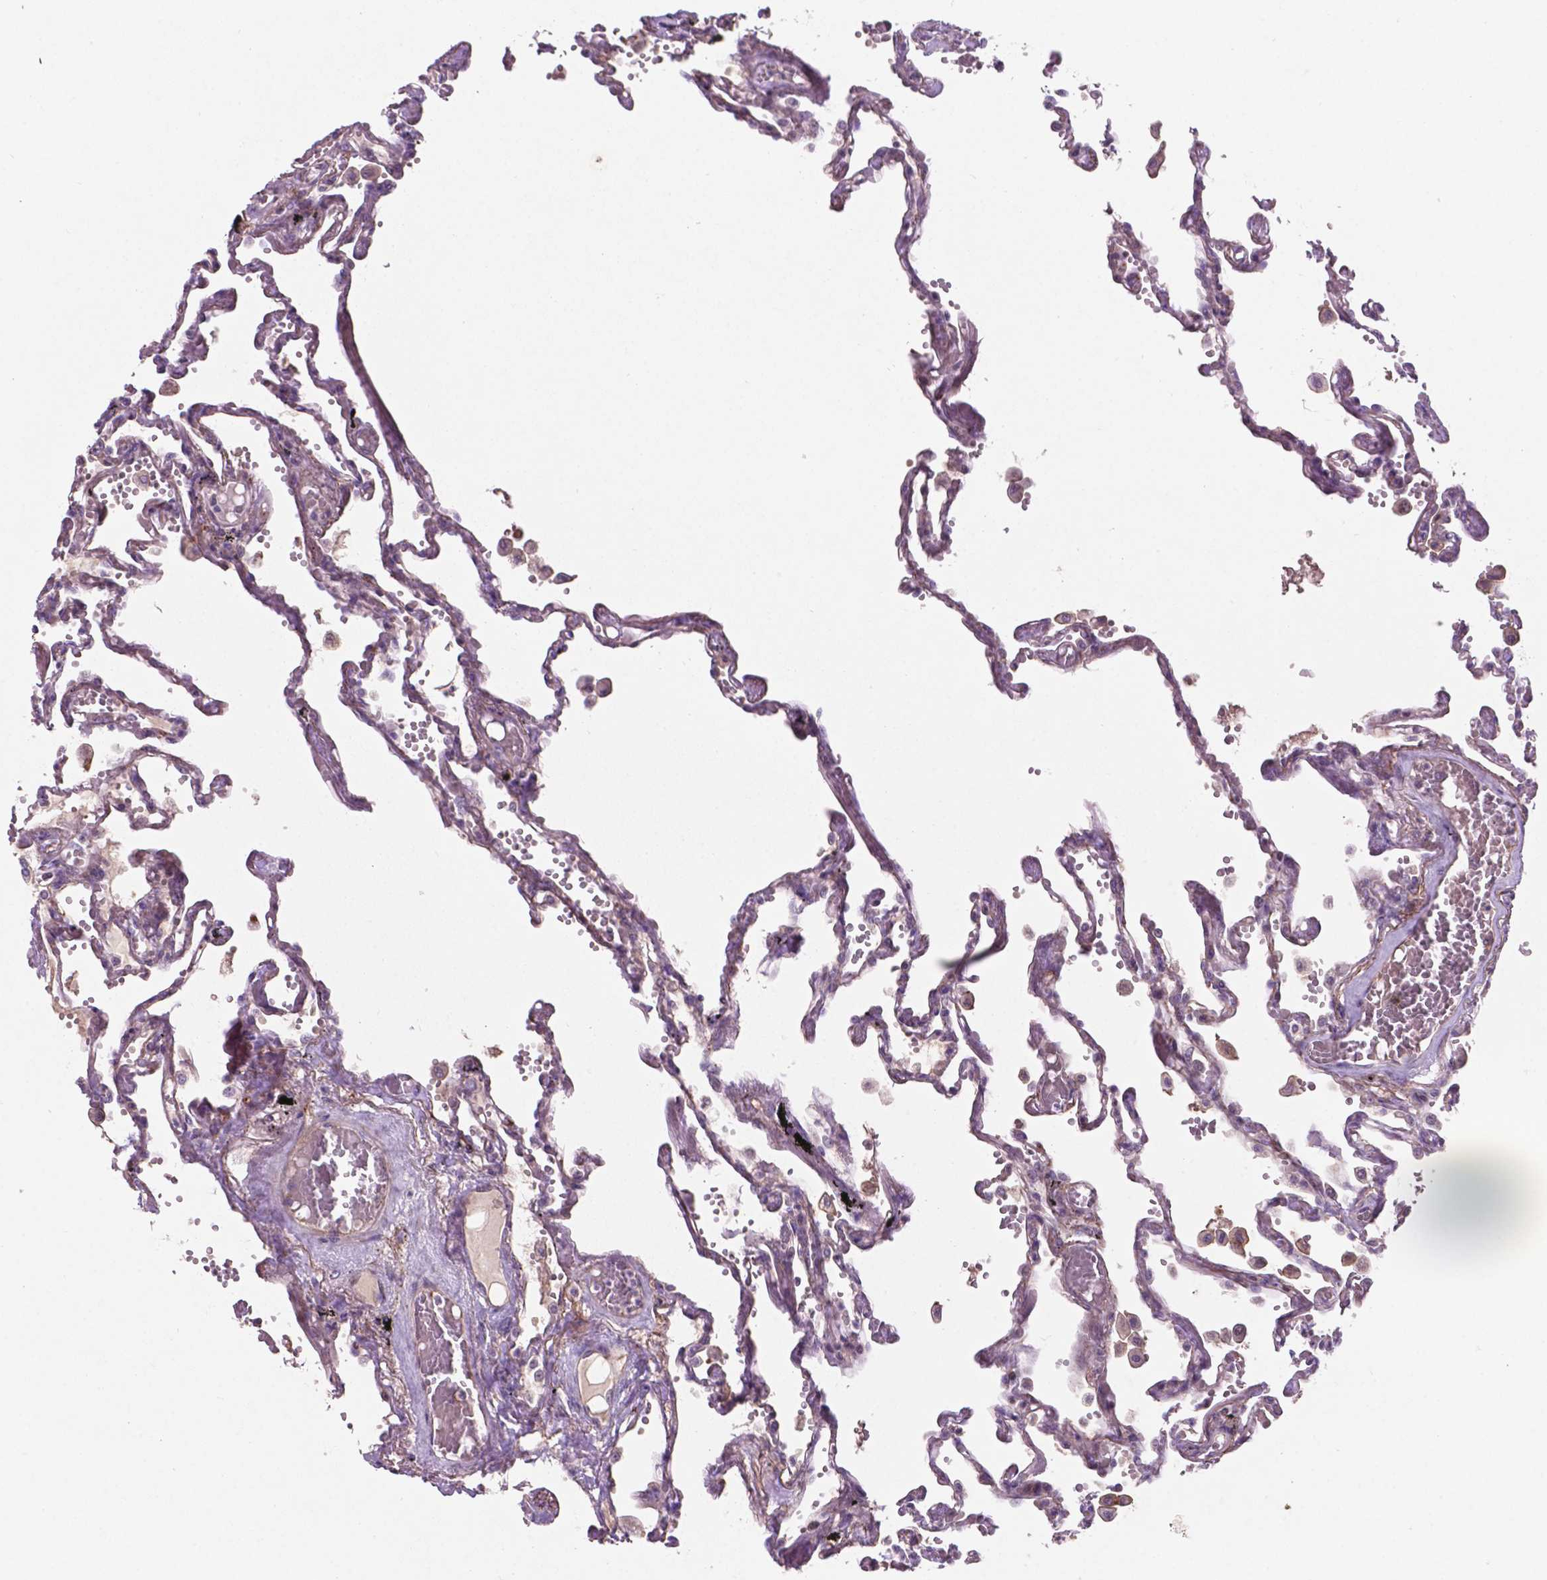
{"staining": {"intensity": "negative", "quantity": "none", "location": "none"}, "tissue": "lung", "cell_type": "Alveolar cells", "image_type": "normal", "snomed": [{"axis": "morphology", "description": "Normal tissue, NOS"}, {"axis": "morphology", "description": "Adenocarcinoma, NOS"}, {"axis": "topography", "description": "Cartilage tissue"}, {"axis": "topography", "description": "Lung"}], "caption": "IHC histopathology image of normal lung: human lung stained with DAB exhibits no significant protein expression in alveolar cells.", "gene": "ARL5C", "patient": {"sex": "female", "age": 67}}